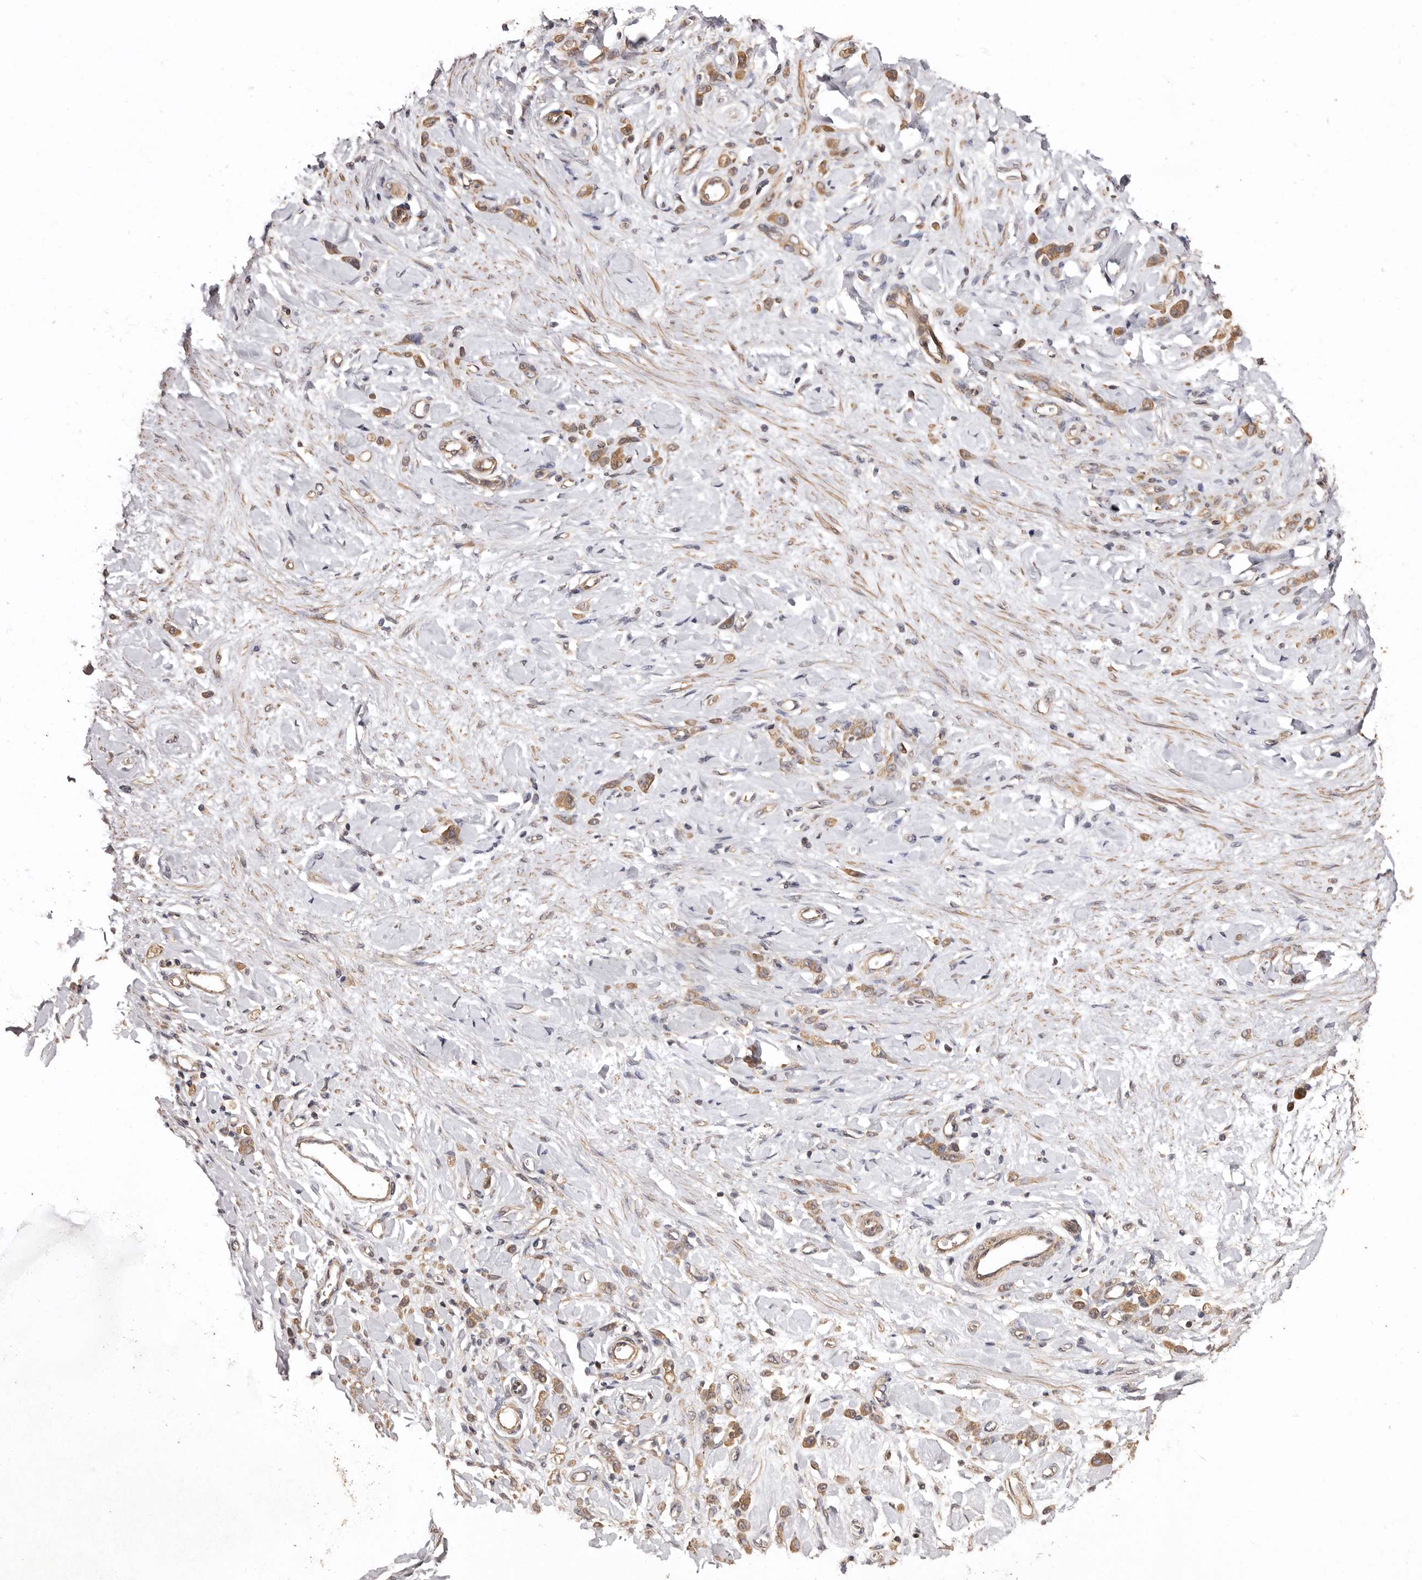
{"staining": {"intensity": "moderate", "quantity": ">75%", "location": "cytoplasmic/membranous"}, "tissue": "stomach cancer", "cell_type": "Tumor cells", "image_type": "cancer", "snomed": [{"axis": "morphology", "description": "Normal tissue, NOS"}, {"axis": "morphology", "description": "Adenocarcinoma, NOS"}, {"axis": "topography", "description": "Stomach"}], "caption": "This histopathology image demonstrates IHC staining of stomach cancer (adenocarcinoma), with medium moderate cytoplasmic/membranous expression in about >75% of tumor cells.", "gene": "COQ8B", "patient": {"sex": "male", "age": 82}}